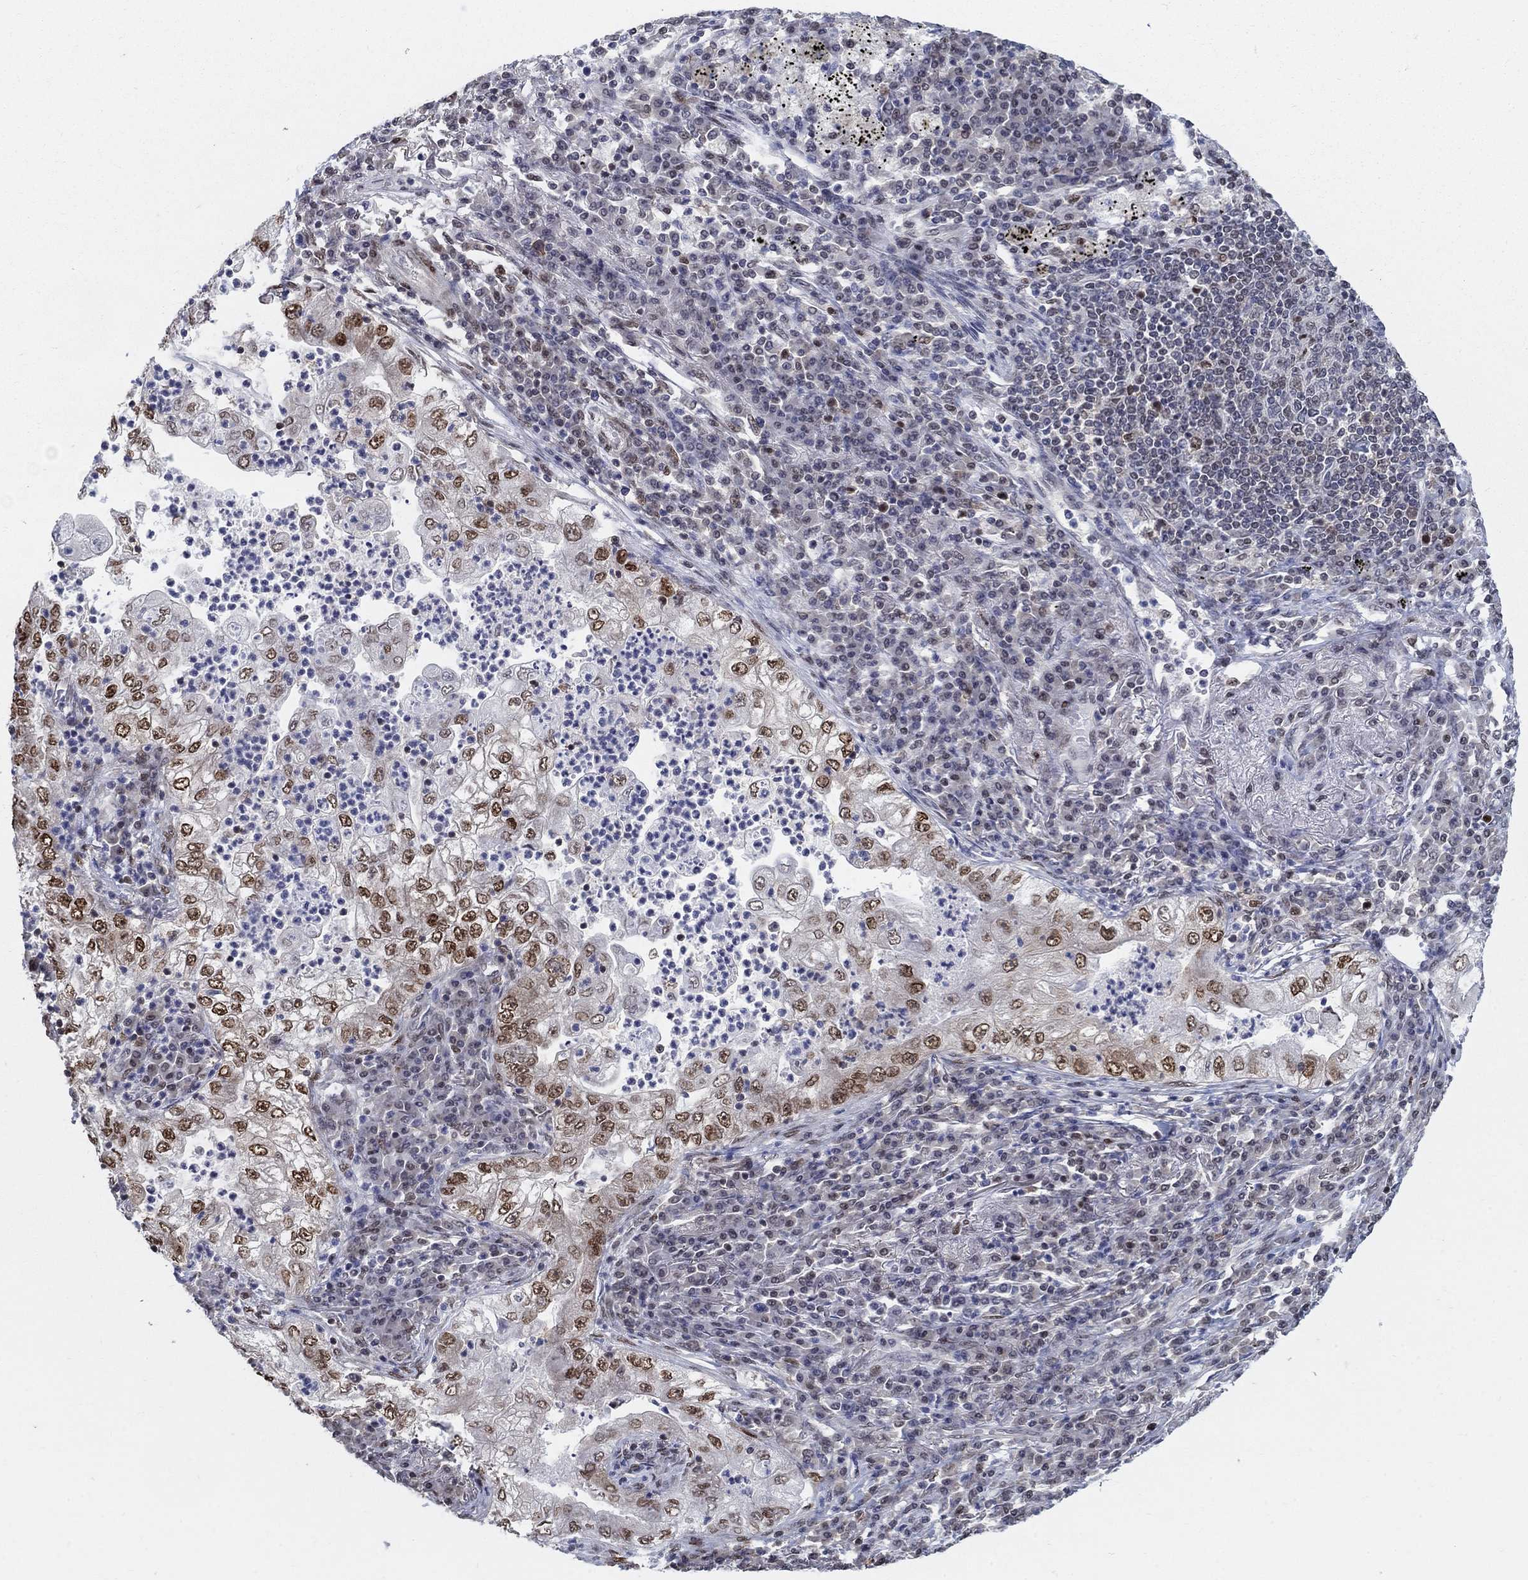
{"staining": {"intensity": "strong", "quantity": ">75%", "location": "nuclear"}, "tissue": "lung cancer", "cell_type": "Tumor cells", "image_type": "cancer", "snomed": [{"axis": "morphology", "description": "Adenocarcinoma, NOS"}, {"axis": "topography", "description": "Lung"}], "caption": "Strong nuclear protein positivity is identified in about >75% of tumor cells in lung cancer (adenocarcinoma).", "gene": "CENPE", "patient": {"sex": "female", "age": 73}}